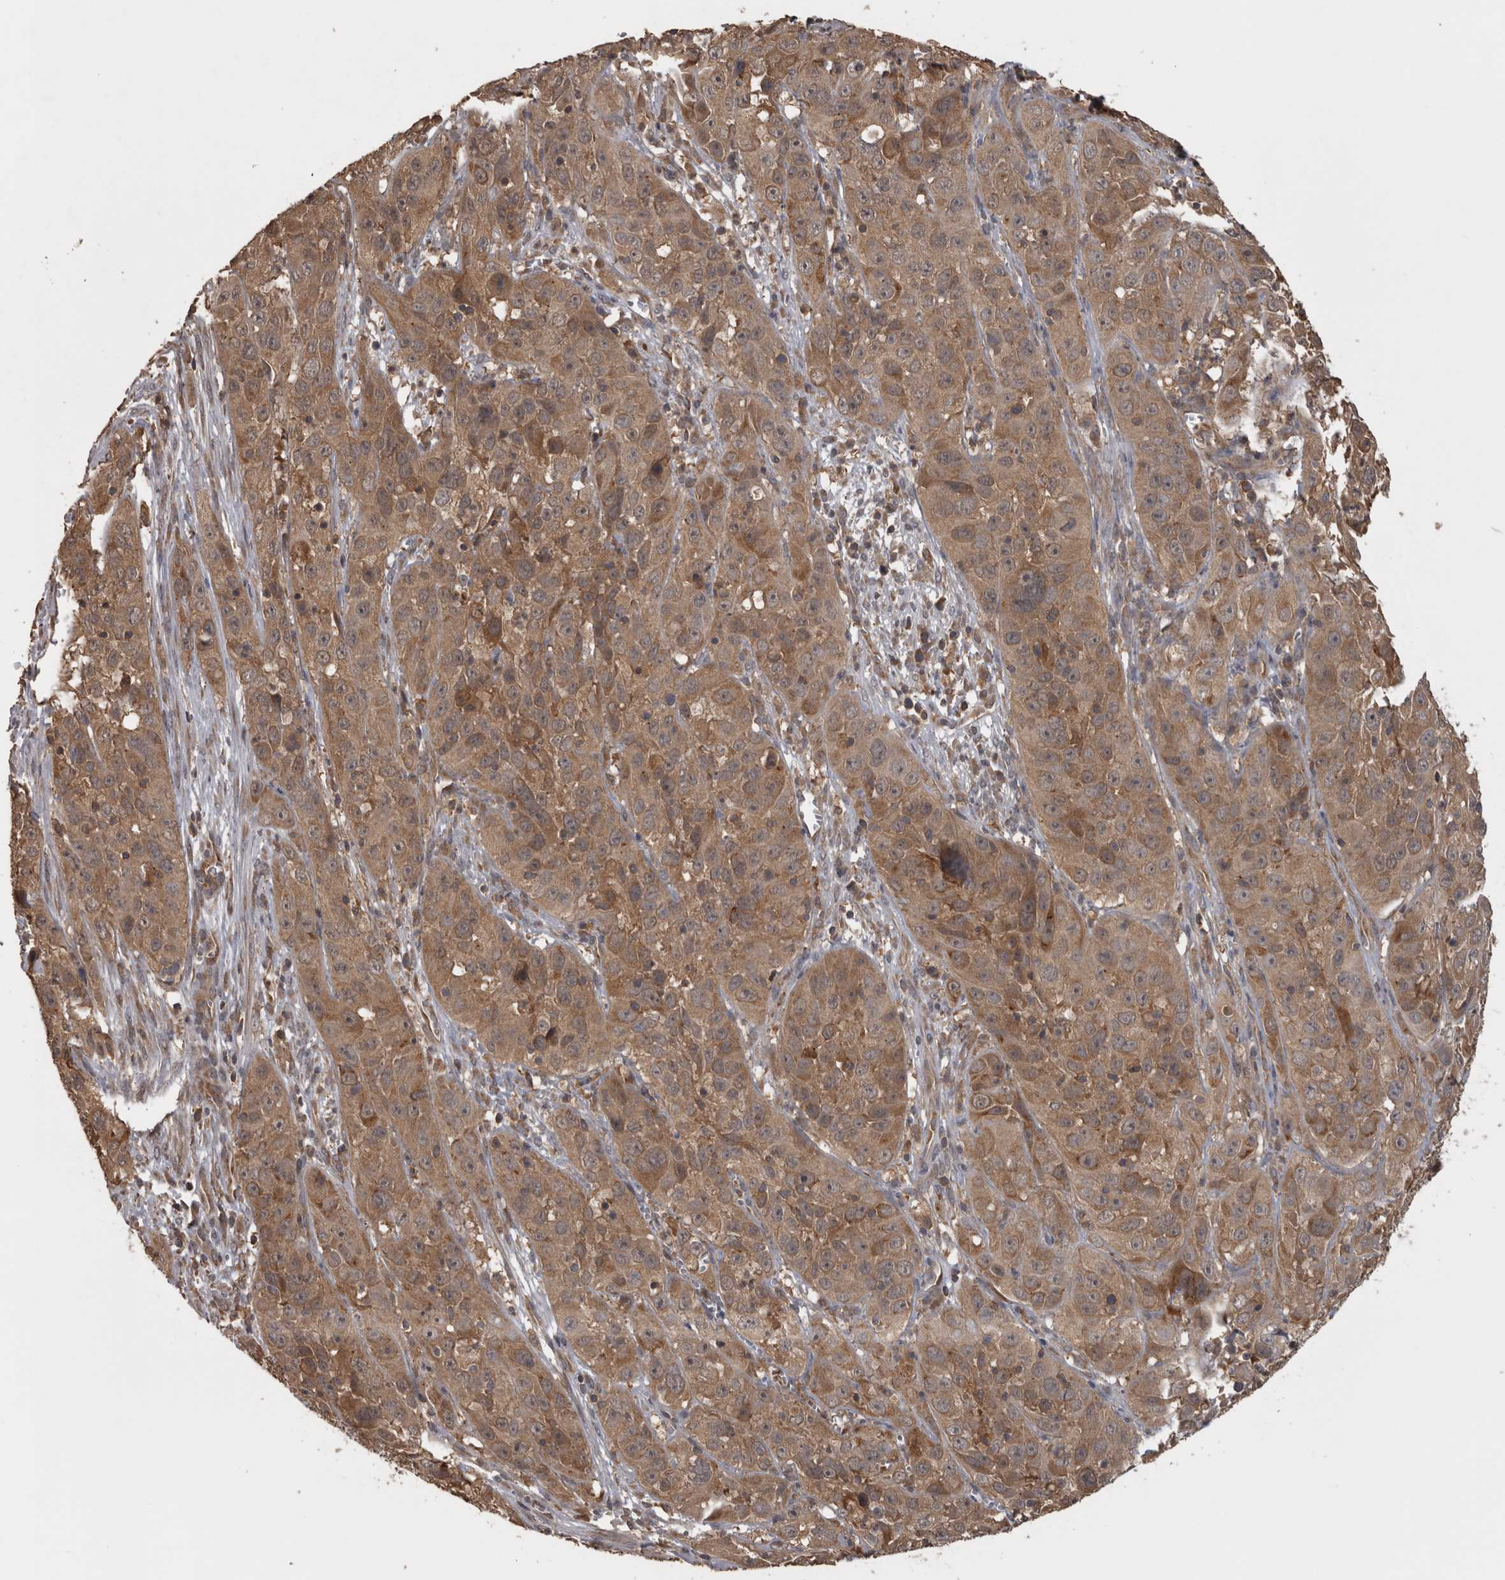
{"staining": {"intensity": "moderate", "quantity": ">75%", "location": "cytoplasmic/membranous"}, "tissue": "cervical cancer", "cell_type": "Tumor cells", "image_type": "cancer", "snomed": [{"axis": "morphology", "description": "Squamous cell carcinoma, NOS"}, {"axis": "topography", "description": "Cervix"}], "caption": "Cervical cancer (squamous cell carcinoma) stained with DAB (3,3'-diaminobenzidine) immunohistochemistry (IHC) exhibits medium levels of moderate cytoplasmic/membranous staining in about >75% of tumor cells. The staining is performed using DAB (3,3'-diaminobenzidine) brown chromogen to label protein expression. The nuclei are counter-stained blue using hematoxylin.", "gene": "MICU3", "patient": {"sex": "female", "age": 32}}